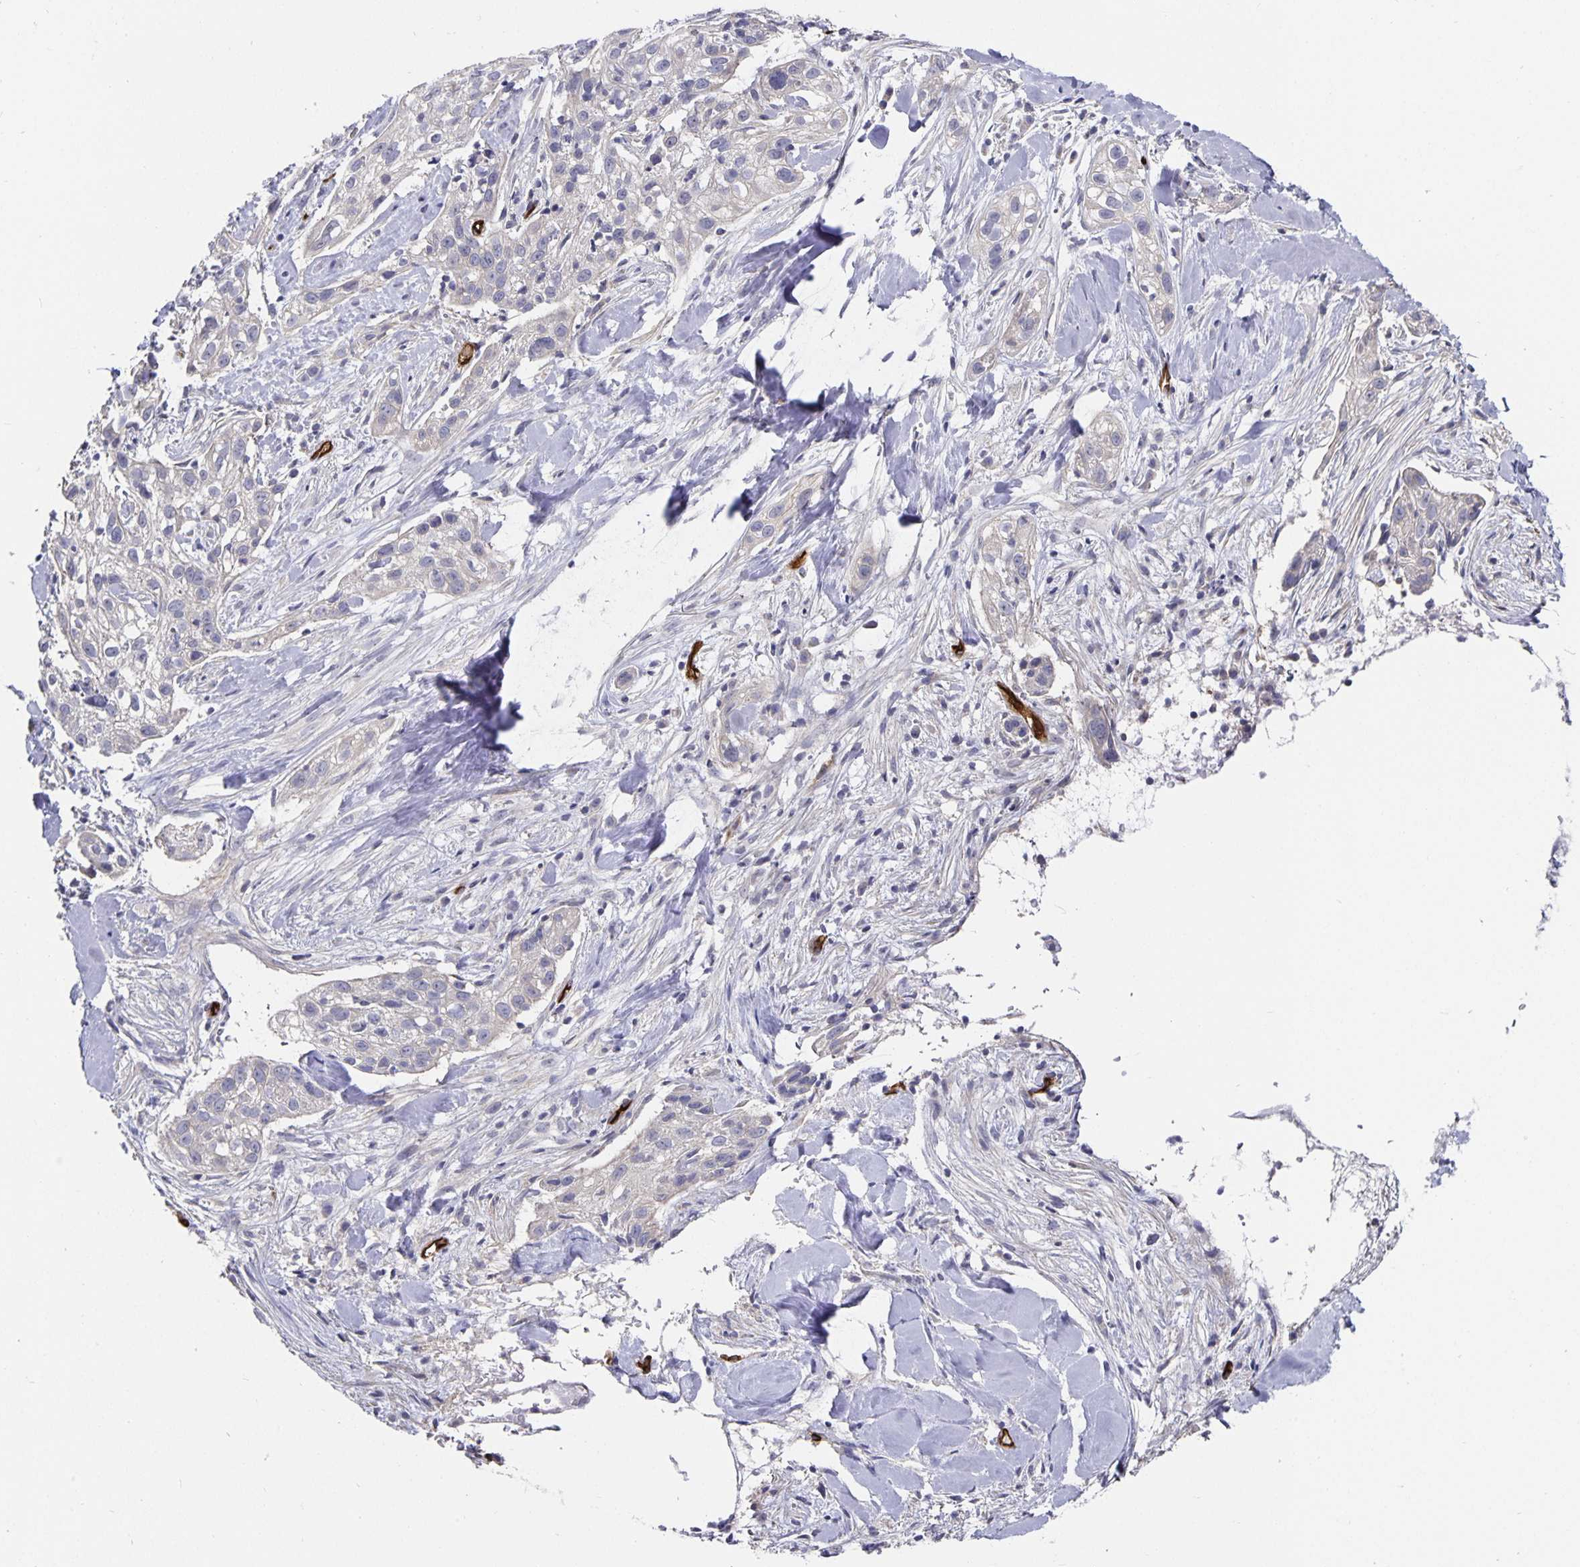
{"staining": {"intensity": "negative", "quantity": "none", "location": "none"}, "tissue": "skin cancer", "cell_type": "Tumor cells", "image_type": "cancer", "snomed": [{"axis": "morphology", "description": "Squamous cell carcinoma, NOS"}, {"axis": "topography", "description": "Skin"}], "caption": "Tumor cells are negative for protein expression in human squamous cell carcinoma (skin). Nuclei are stained in blue.", "gene": "PODXL", "patient": {"sex": "male", "age": 82}}